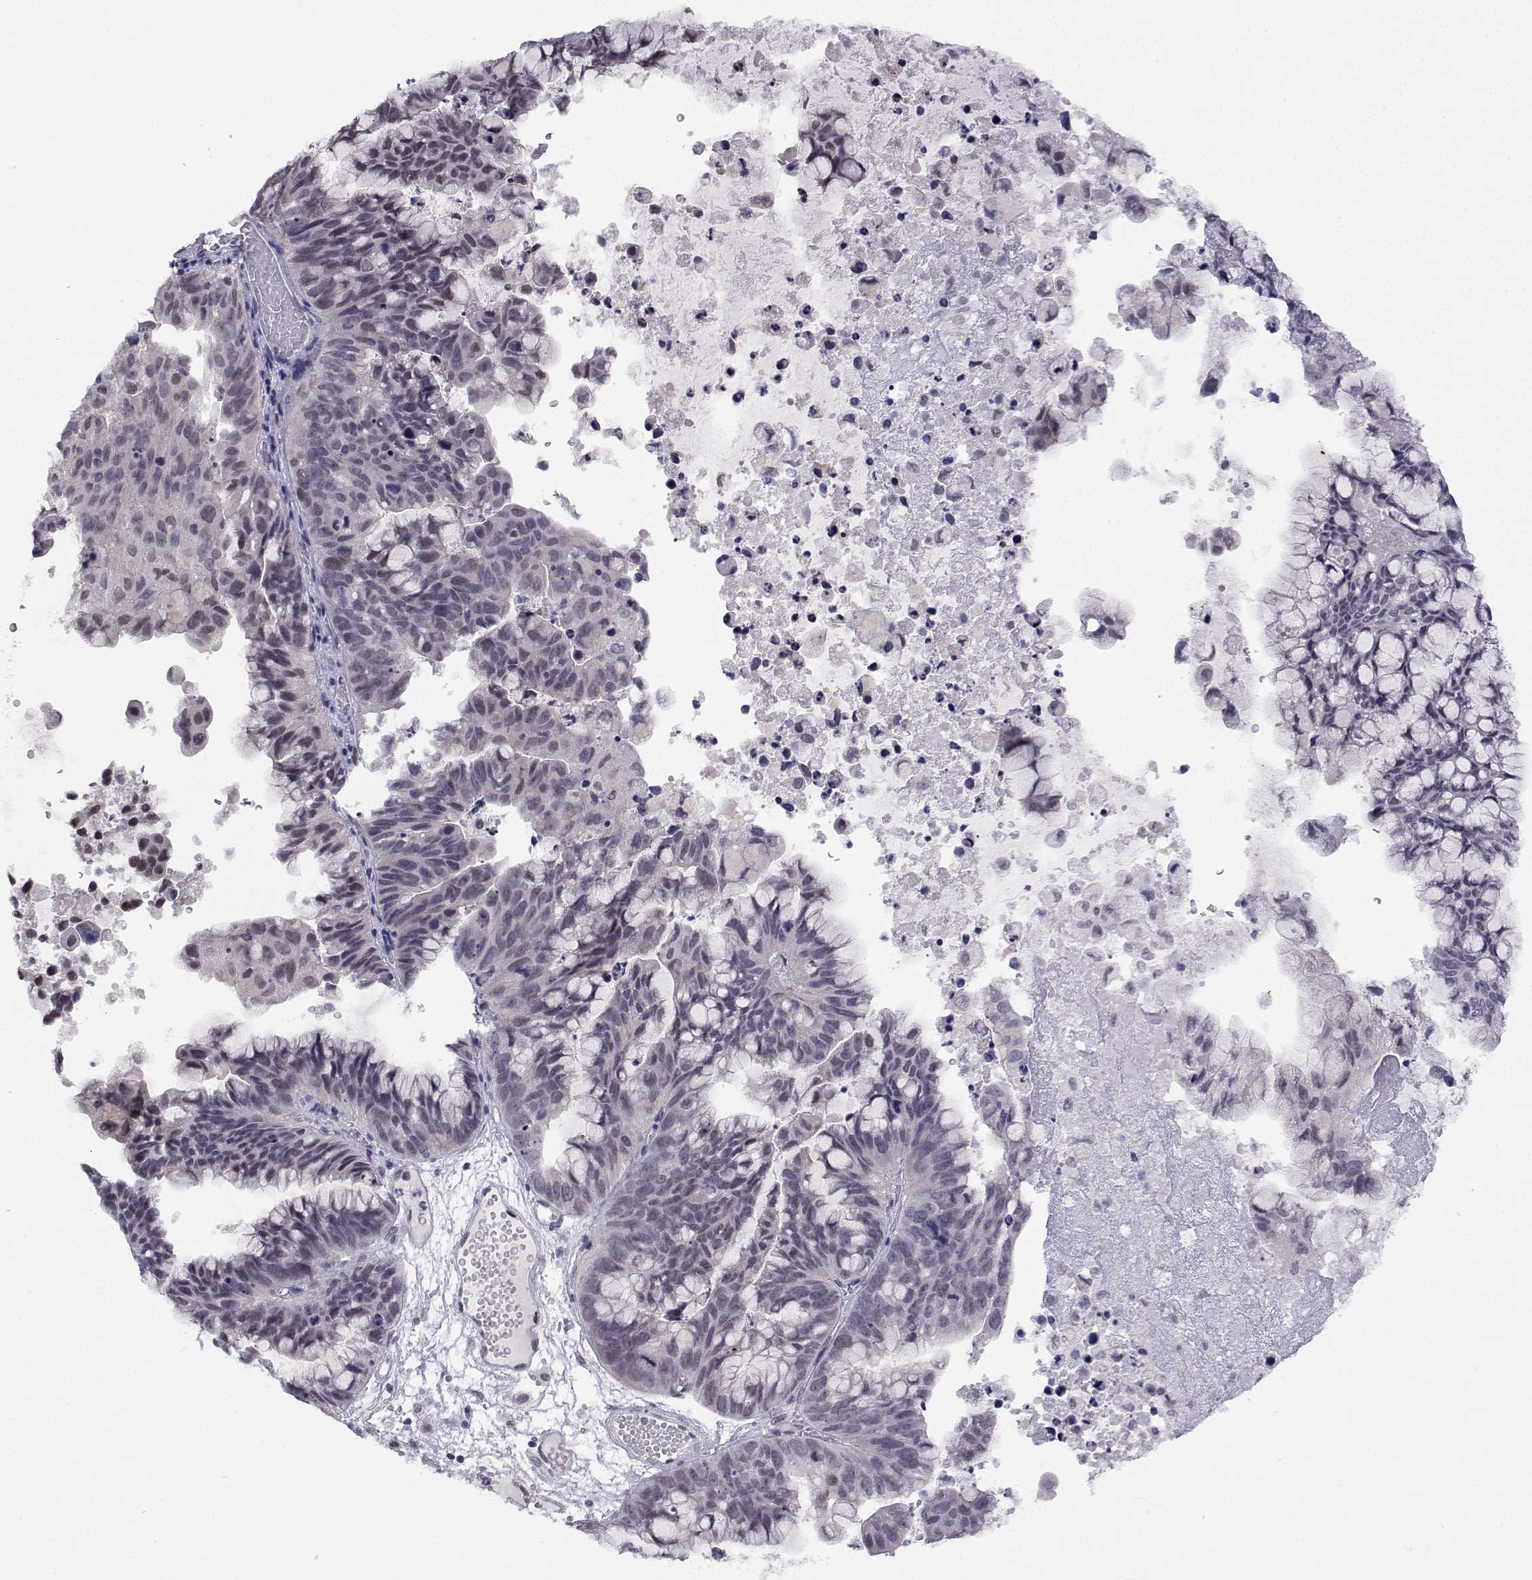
{"staining": {"intensity": "negative", "quantity": "none", "location": "none"}, "tissue": "ovarian cancer", "cell_type": "Tumor cells", "image_type": "cancer", "snomed": [{"axis": "morphology", "description": "Cystadenocarcinoma, mucinous, NOS"}, {"axis": "topography", "description": "Ovary"}], "caption": "Mucinous cystadenocarcinoma (ovarian) was stained to show a protein in brown. There is no significant positivity in tumor cells.", "gene": "MED26", "patient": {"sex": "female", "age": 76}}